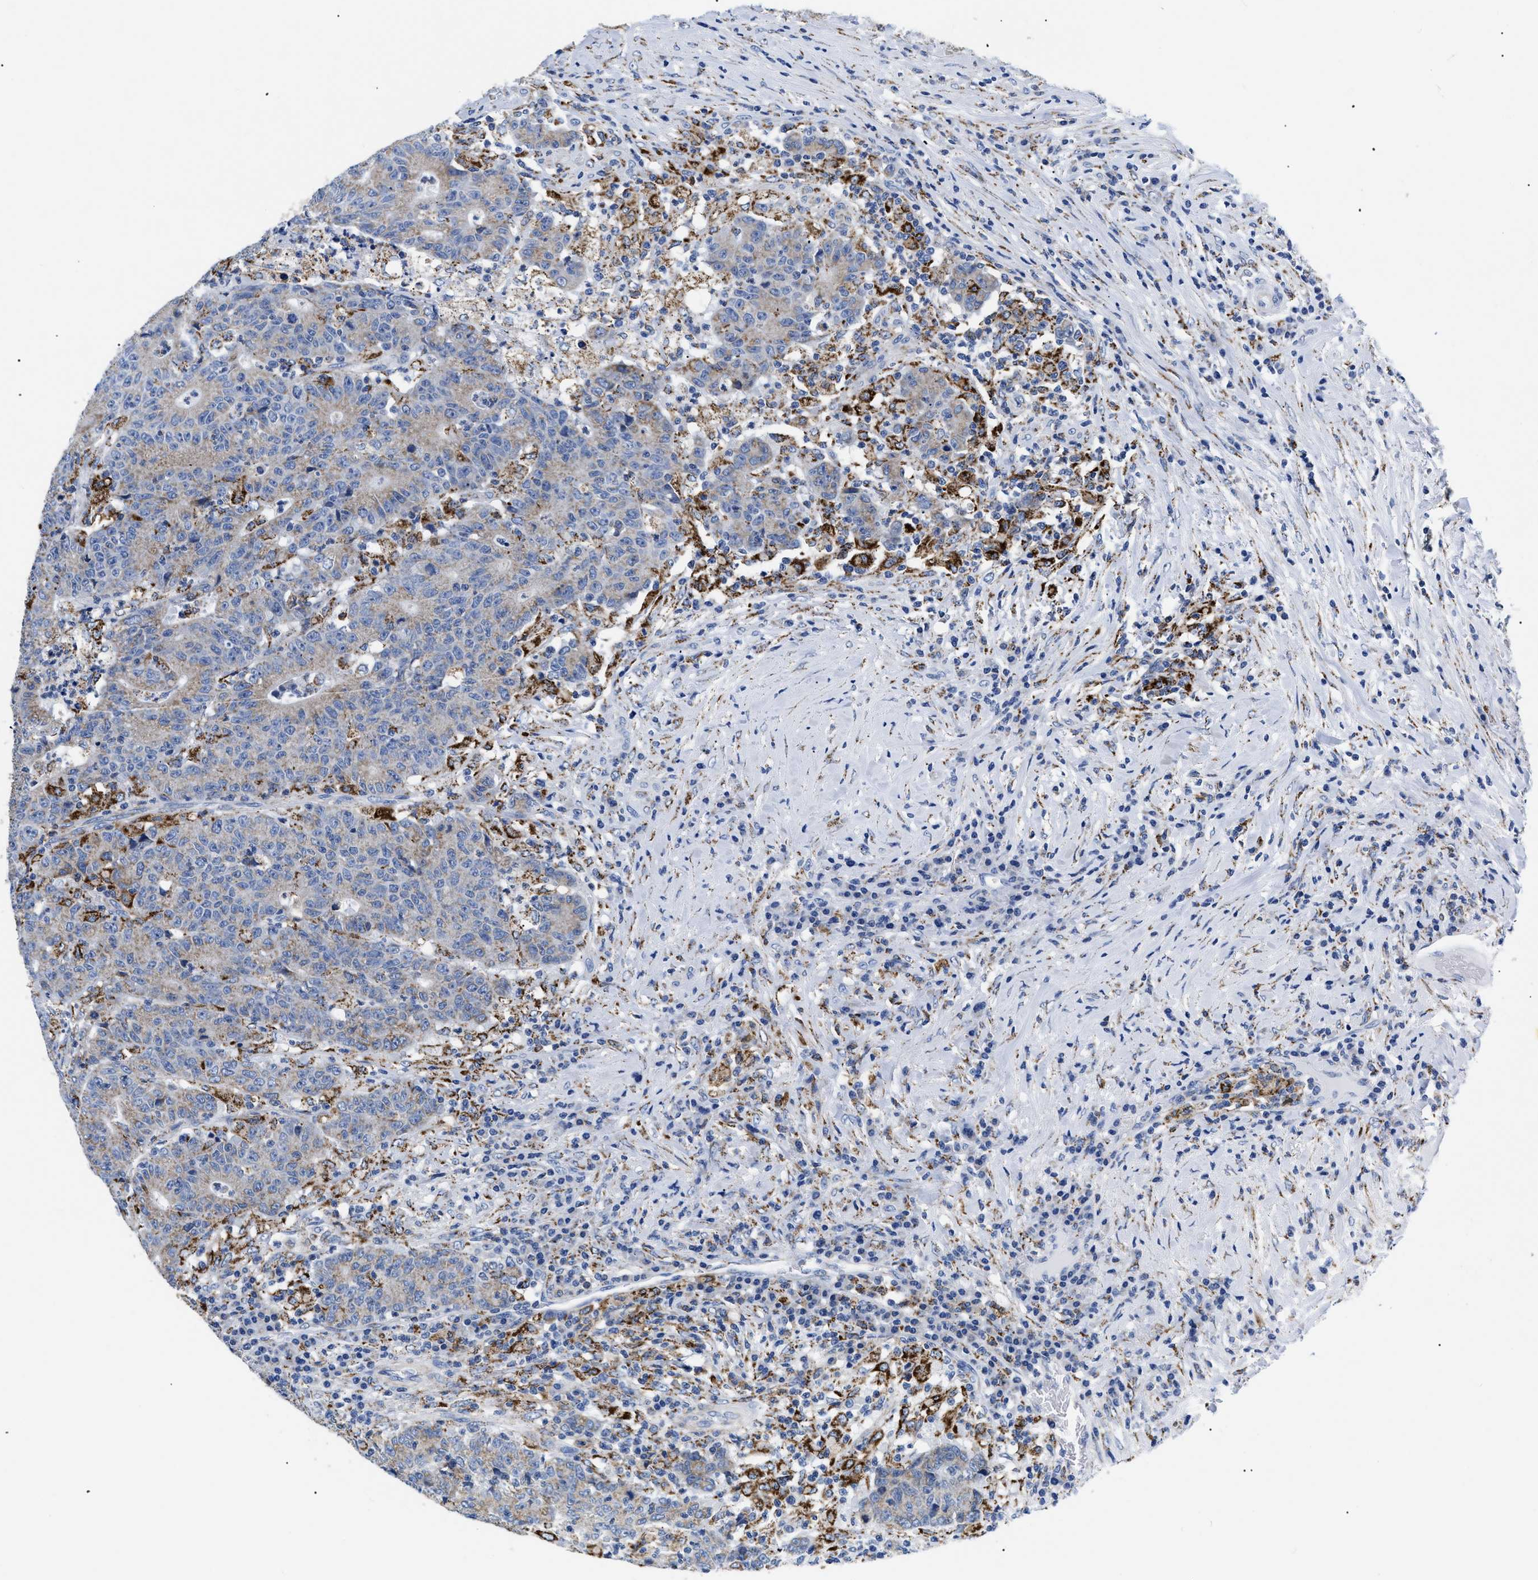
{"staining": {"intensity": "weak", "quantity": "25%-75%", "location": "cytoplasmic/membranous"}, "tissue": "colorectal cancer", "cell_type": "Tumor cells", "image_type": "cancer", "snomed": [{"axis": "morphology", "description": "Normal tissue, NOS"}, {"axis": "morphology", "description": "Adenocarcinoma, NOS"}, {"axis": "topography", "description": "Colon"}], "caption": "IHC image of human colorectal adenocarcinoma stained for a protein (brown), which reveals low levels of weak cytoplasmic/membranous staining in approximately 25%-75% of tumor cells.", "gene": "GPR149", "patient": {"sex": "female", "age": 75}}